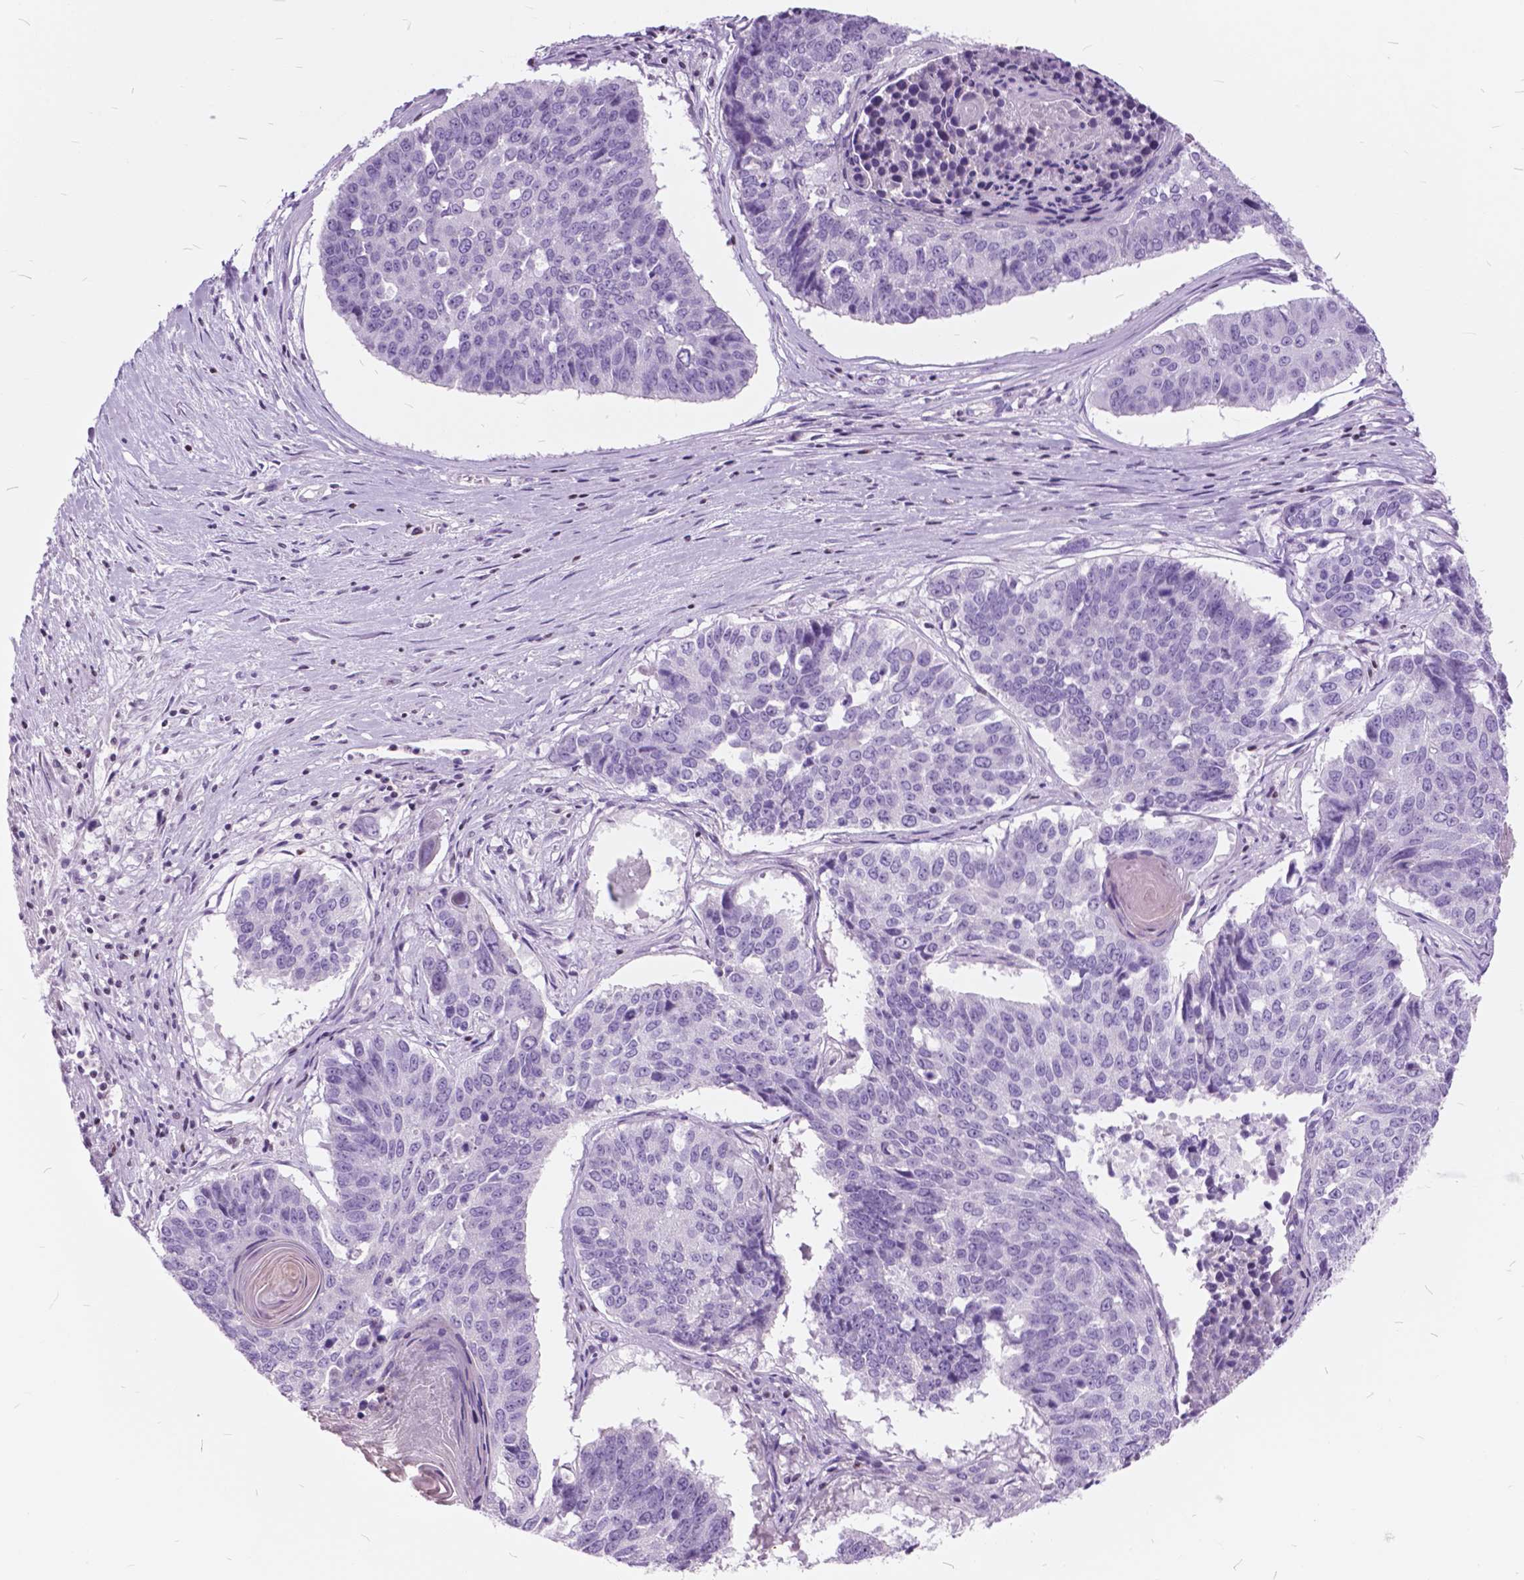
{"staining": {"intensity": "negative", "quantity": "none", "location": "none"}, "tissue": "lung cancer", "cell_type": "Tumor cells", "image_type": "cancer", "snomed": [{"axis": "morphology", "description": "Squamous cell carcinoma, NOS"}, {"axis": "topography", "description": "Lung"}], "caption": "Squamous cell carcinoma (lung) stained for a protein using immunohistochemistry (IHC) reveals no staining tumor cells.", "gene": "SP140", "patient": {"sex": "male", "age": 73}}